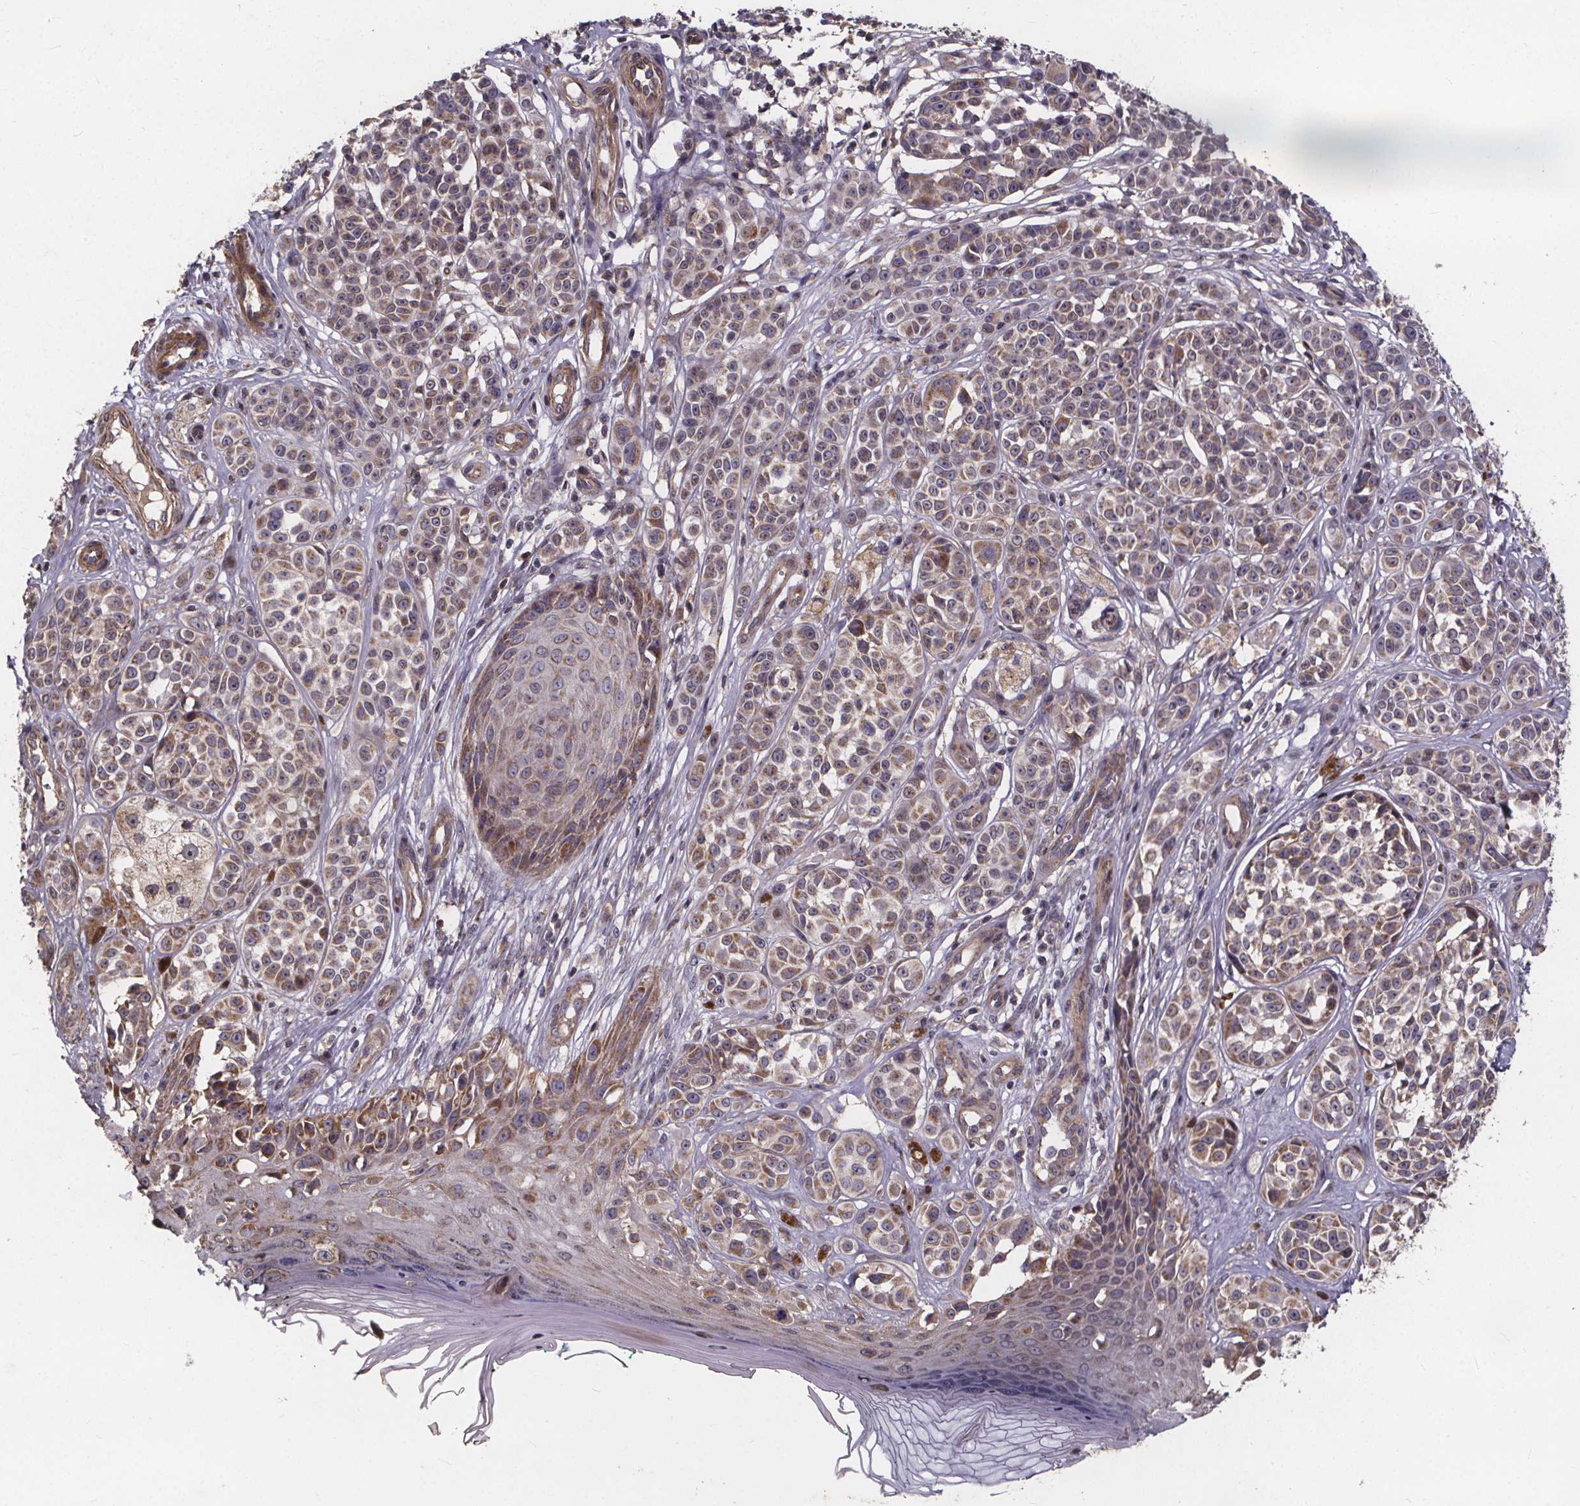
{"staining": {"intensity": "moderate", "quantity": "25%-75%", "location": "cytoplasmic/membranous"}, "tissue": "melanoma", "cell_type": "Tumor cells", "image_type": "cancer", "snomed": [{"axis": "morphology", "description": "Malignant melanoma, NOS"}, {"axis": "topography", "description": "Skin"}], "caption": "Protein staining of malignant melanoma tissue shows moderate cytoplasmic/membranous staining in approximately 25%-75% of tumor cells.", "gene": "YME1L1", "patient": {"sex": "female", "age": 90}}